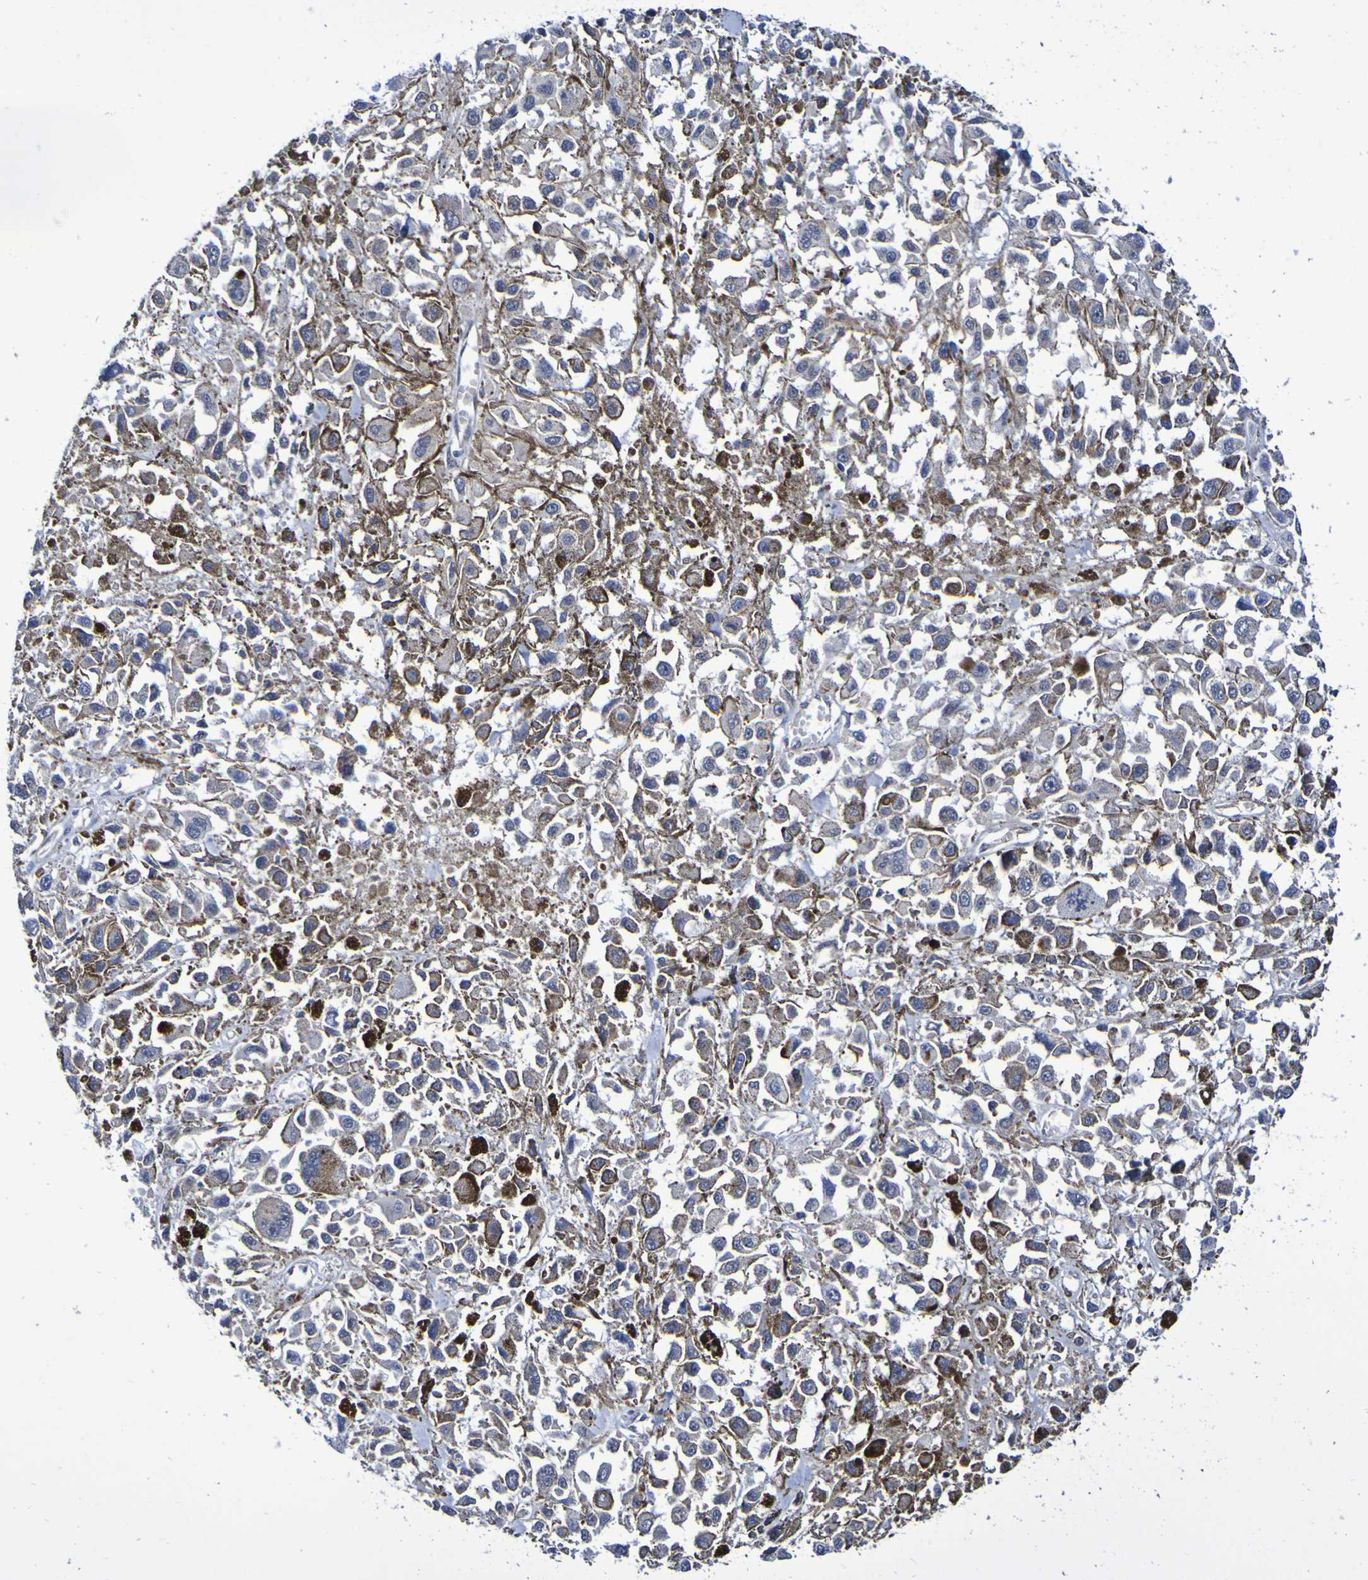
{"staining": {"intensity": "weak", "quantity": ">75%", "location": "cytoplasmic/membranous"}, "tissue": "melanoma", "cell_type": "Tumor cells", "image_type": "cancer", "snomed": [{"axis": "morphology", "description": "Malignant melanoma, Metastatic site"}, {"axis": "topography", "description": "Lymph node"}], "caption": "There is low levels of weak cytoplasmic/membranous expression in tumor cells of melanoma, as demonstrated by immunohistochemical staining (brown color).", "gene": "GJB1", "patient": {"sex": "male", "age": 59}}